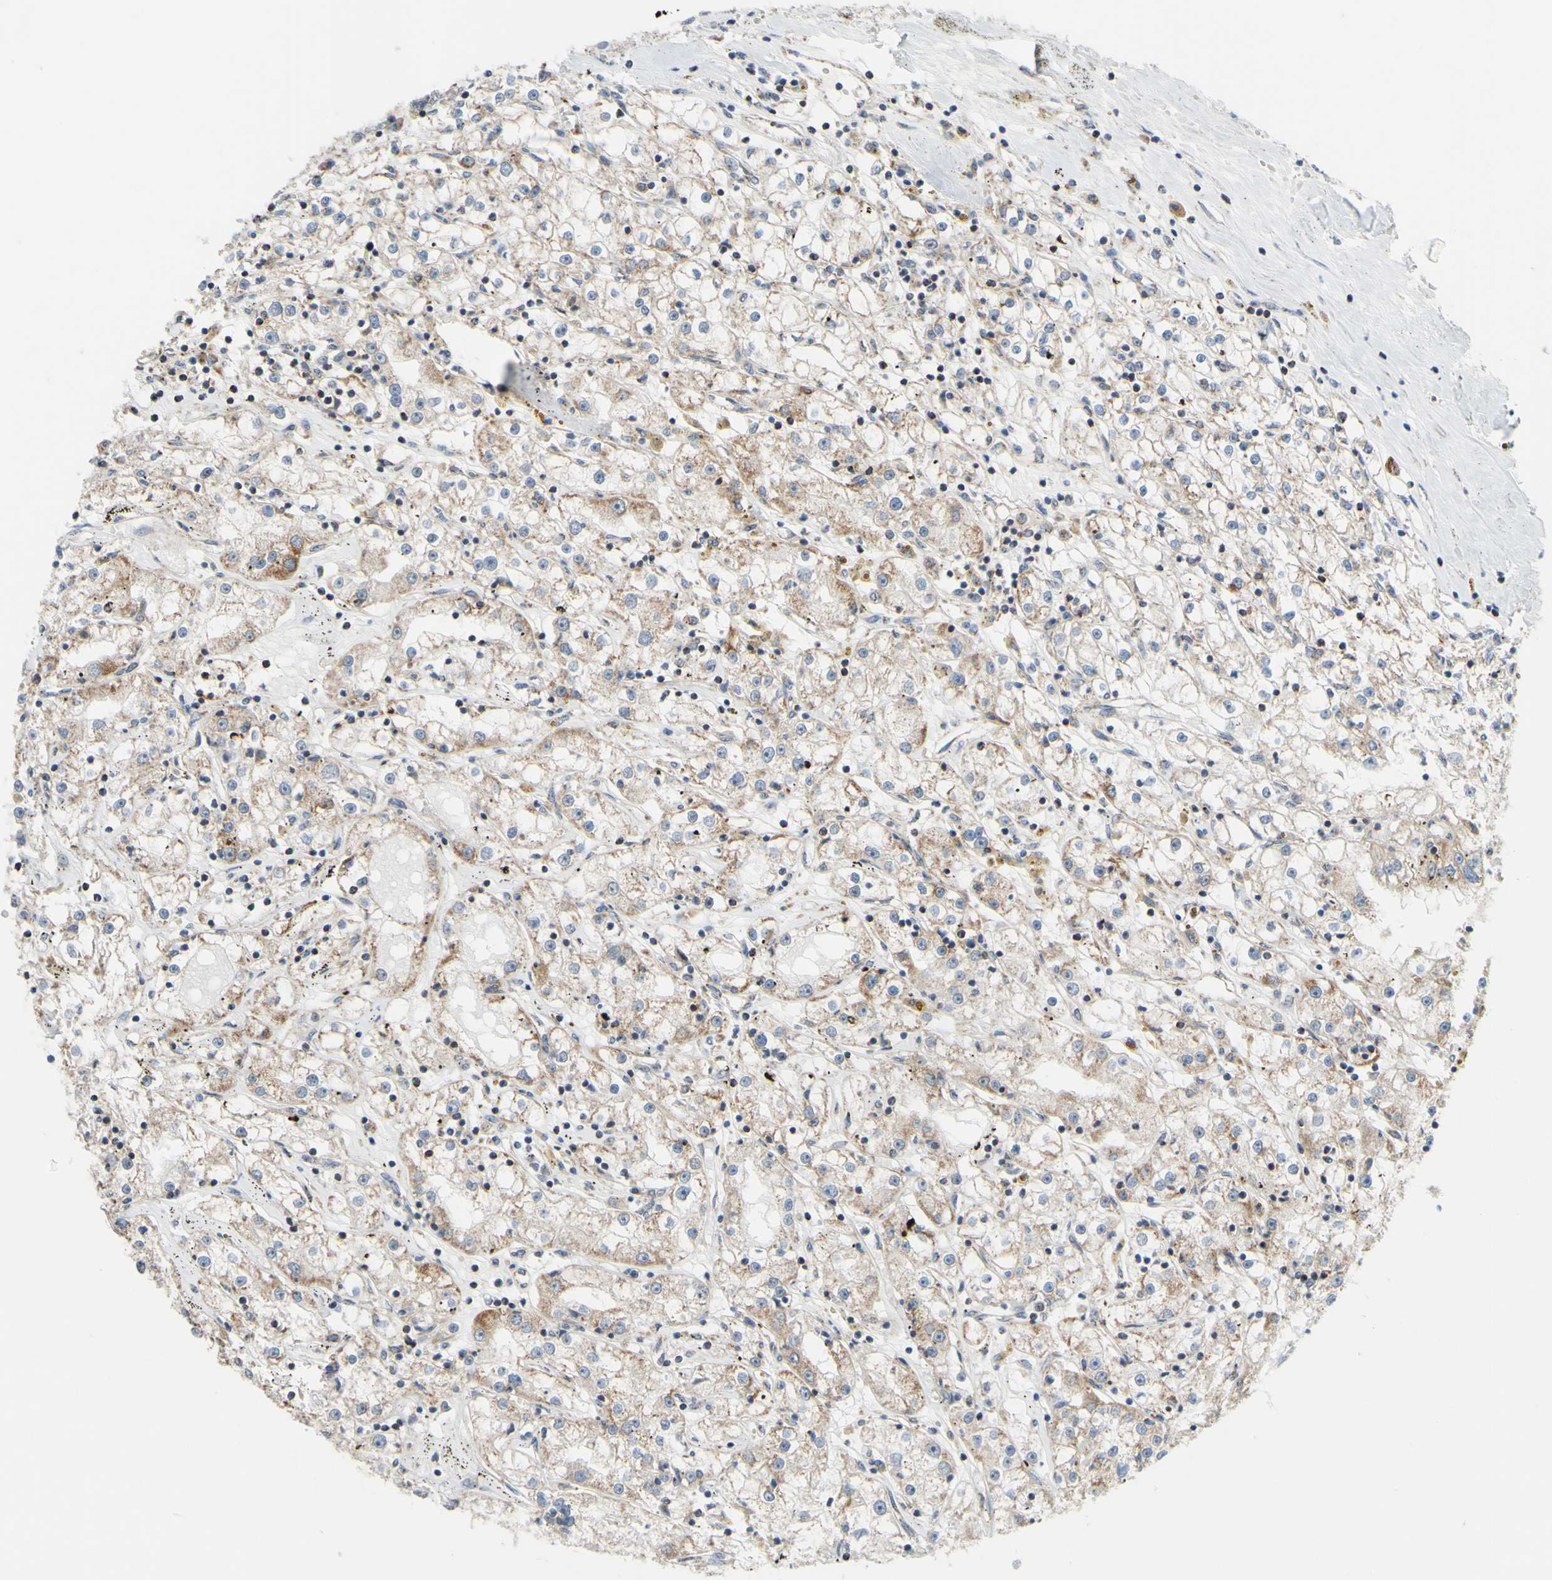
{"staining": {"intensity": "weak", "quantity": "25%-75%", "location": "cytoplasmic/membranous"}, "tissue": "renal cancer", "cell_type": "Tumor cells", "image_type": "cancer", "snomed": [{"axis": "morphology", "description": "Adenocarcinoma, NOS"}, {"axis": "topography", "description": "Kidney"}], "caption": "DAB immunohistochemical staining of human renal adenocarcinoma displays weak cytoplasmic/membranous protein positivity in about 25%-75% of tumor cells.", "gene": "GLT8D1", "patient": {"sex": "male", "age": 56}}